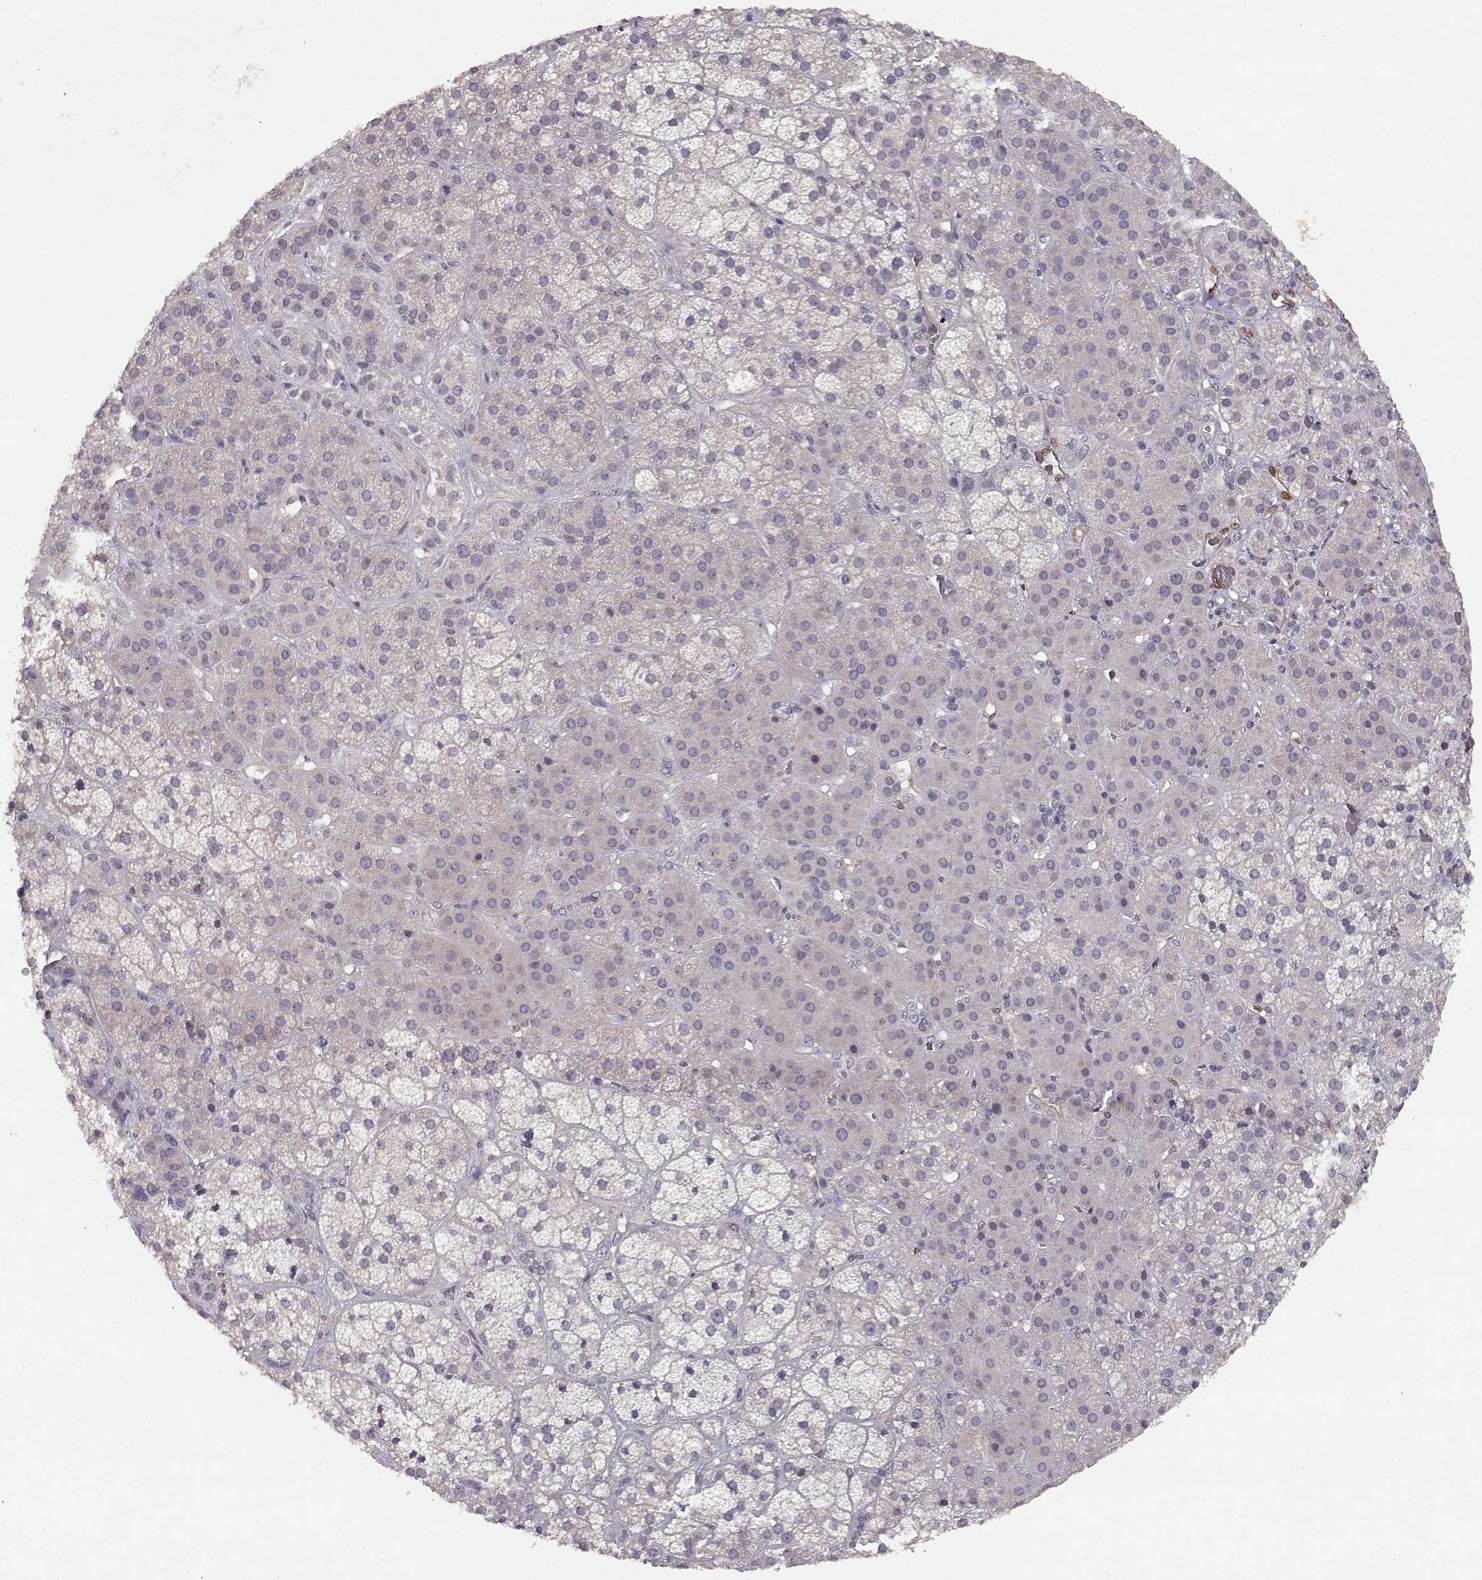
{"staining": {"intensity": "negative", "quantity": "none", "location": "none"}, "tissue": "adrenal gland", "cell_type": "Glandular cells", "image_type": "normal", "snomed": [{"axis": "morphology", "description": "Normal tissue, NOS"}, {"axis": "topography", "description": "Adrenal gland"}], "caption": "IHC of benign human adrenal gland exhibits no staining in glandular cells. (DAB immunohistochemistry (IHC), high magnification).", "gene": "BMX", "patient": {"sex": "male", "age": 57}}